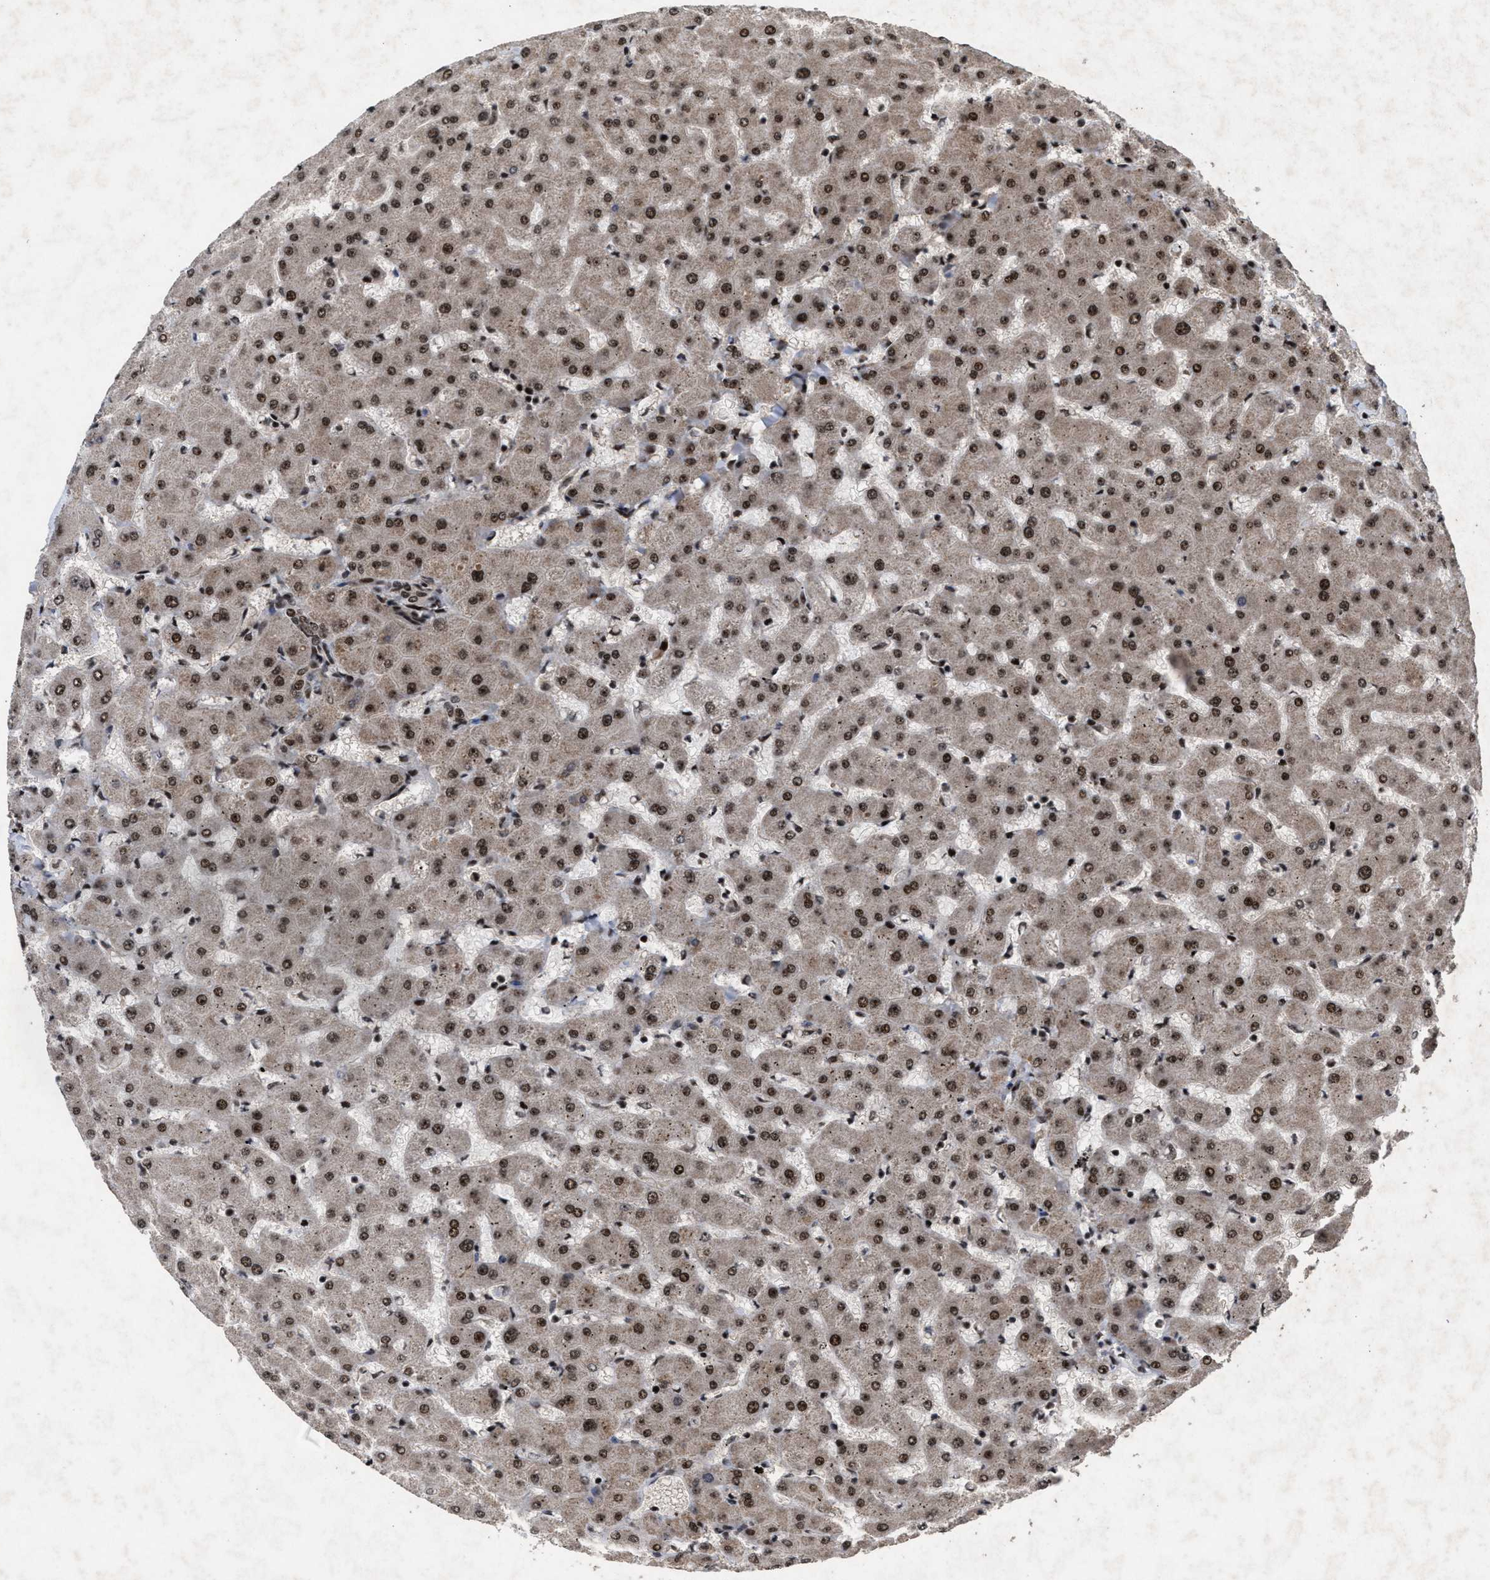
{"staining": {"intensity": "moderate", "quantity": ">75%", "location": "nuclear"}, "tissue": "liver", "cell_type": "Cholangiocytes", "image_type": "normal", "snomed": [{"axis": "morphology", "description": "Normal tissue, NOS"}, {"axis": "topography", "description": "Liver"}], "caption": "Protein expression analysis of normal human liver reveals moderate nuclear staining in about >75% of cholangiocytes.", "gene": "WIZ", "patient": {"sex": "female", "age": 63}}